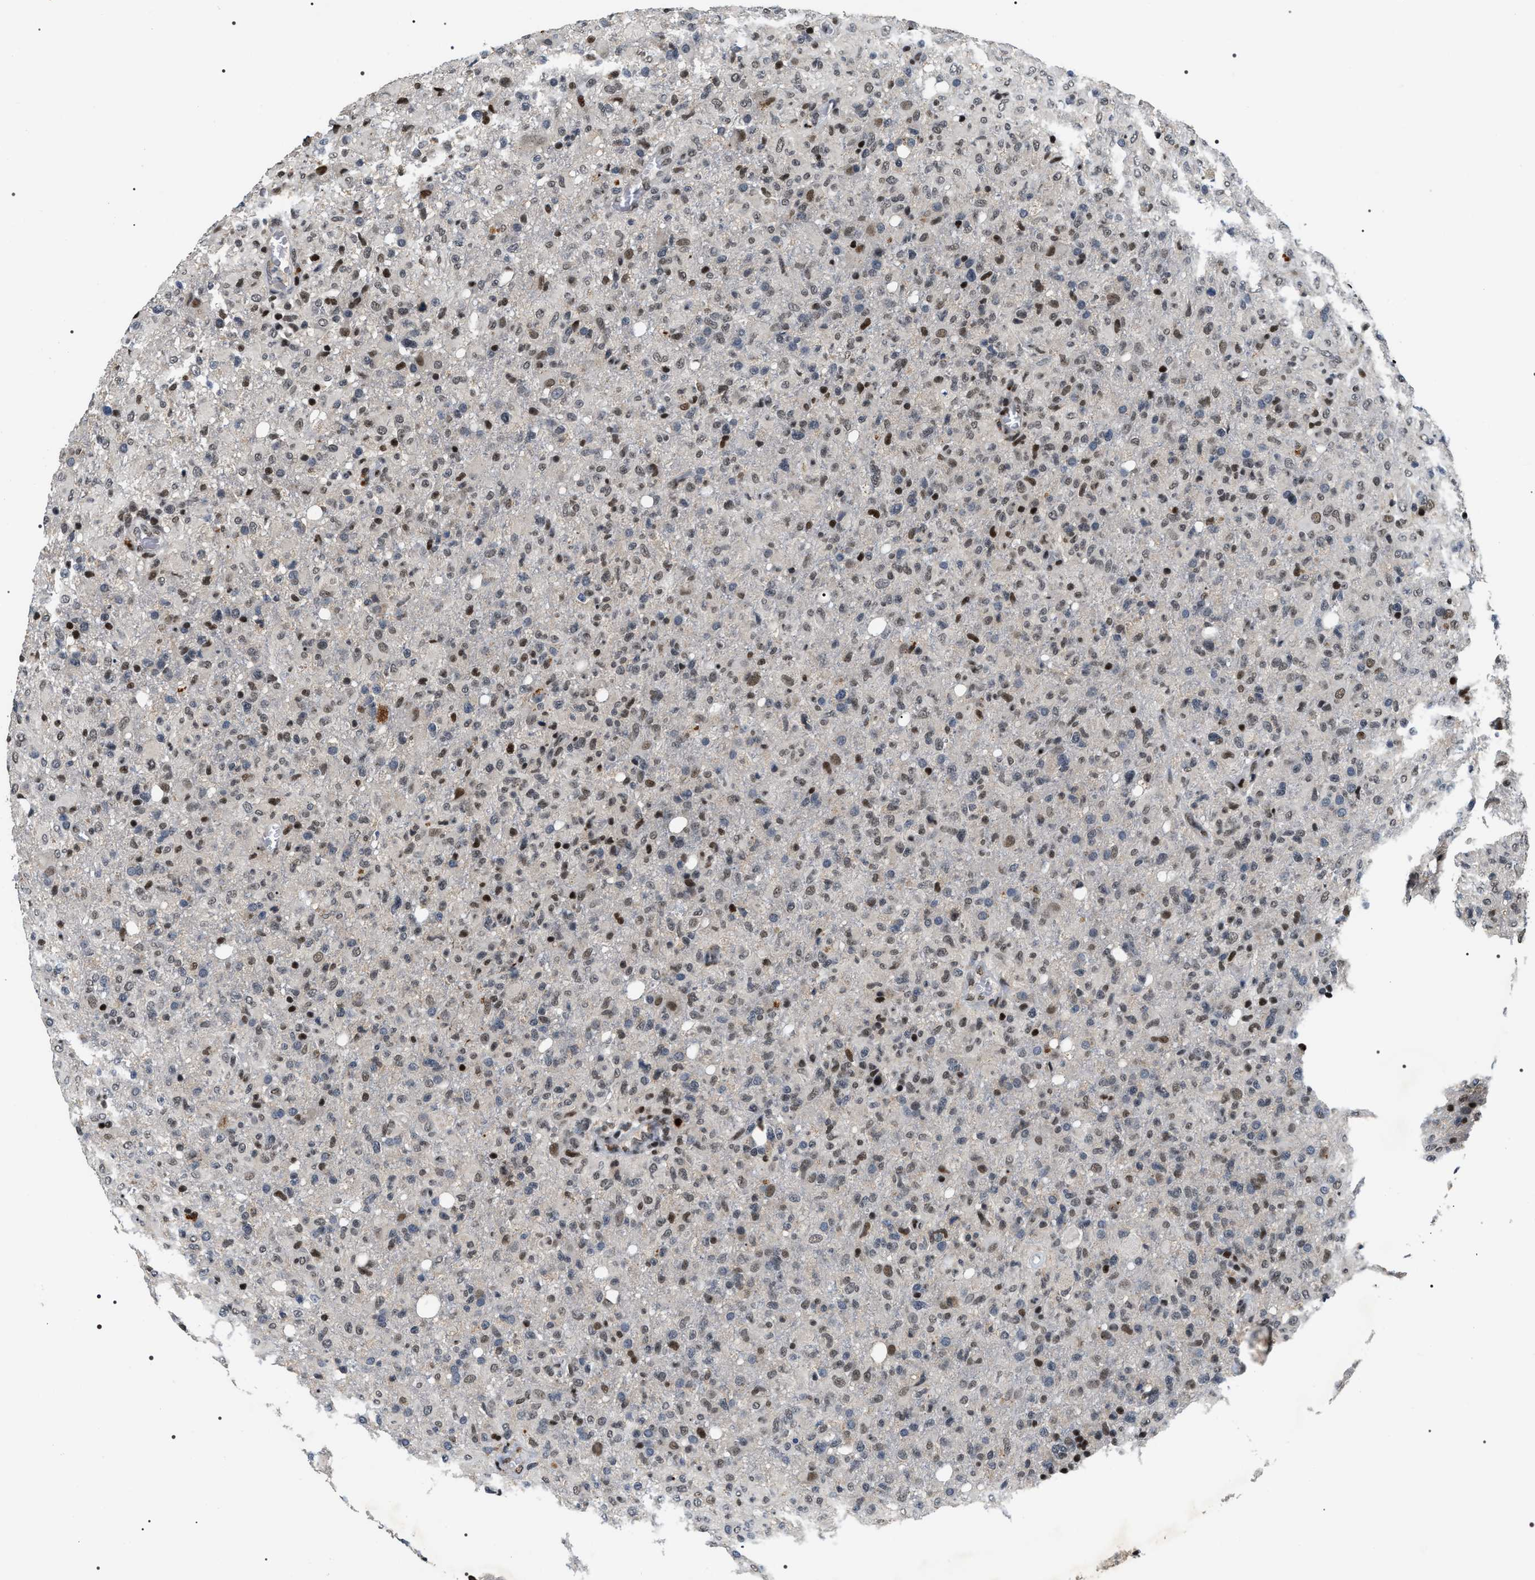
{"staining": {"intensity": "moderate", "quantity": "25%-75%", "location": "nuclear"}, "tissue": "glioma", "cell_type": "Tumor cells", "image_type": "cancer", "snomed": [{"axis": "morphology", "description": "Glioma, malignant, High grade"}, {"axis": "topography", "description": "Brain"}], "caption": "The photomicrograph shows staining of glioma, revealing moderate nuclear protein positivity (brown color) within tumor cells. Nuclei are stained in blue.", "gene": "C7orf25", "patient": {"sex": "female", "age": 57}}